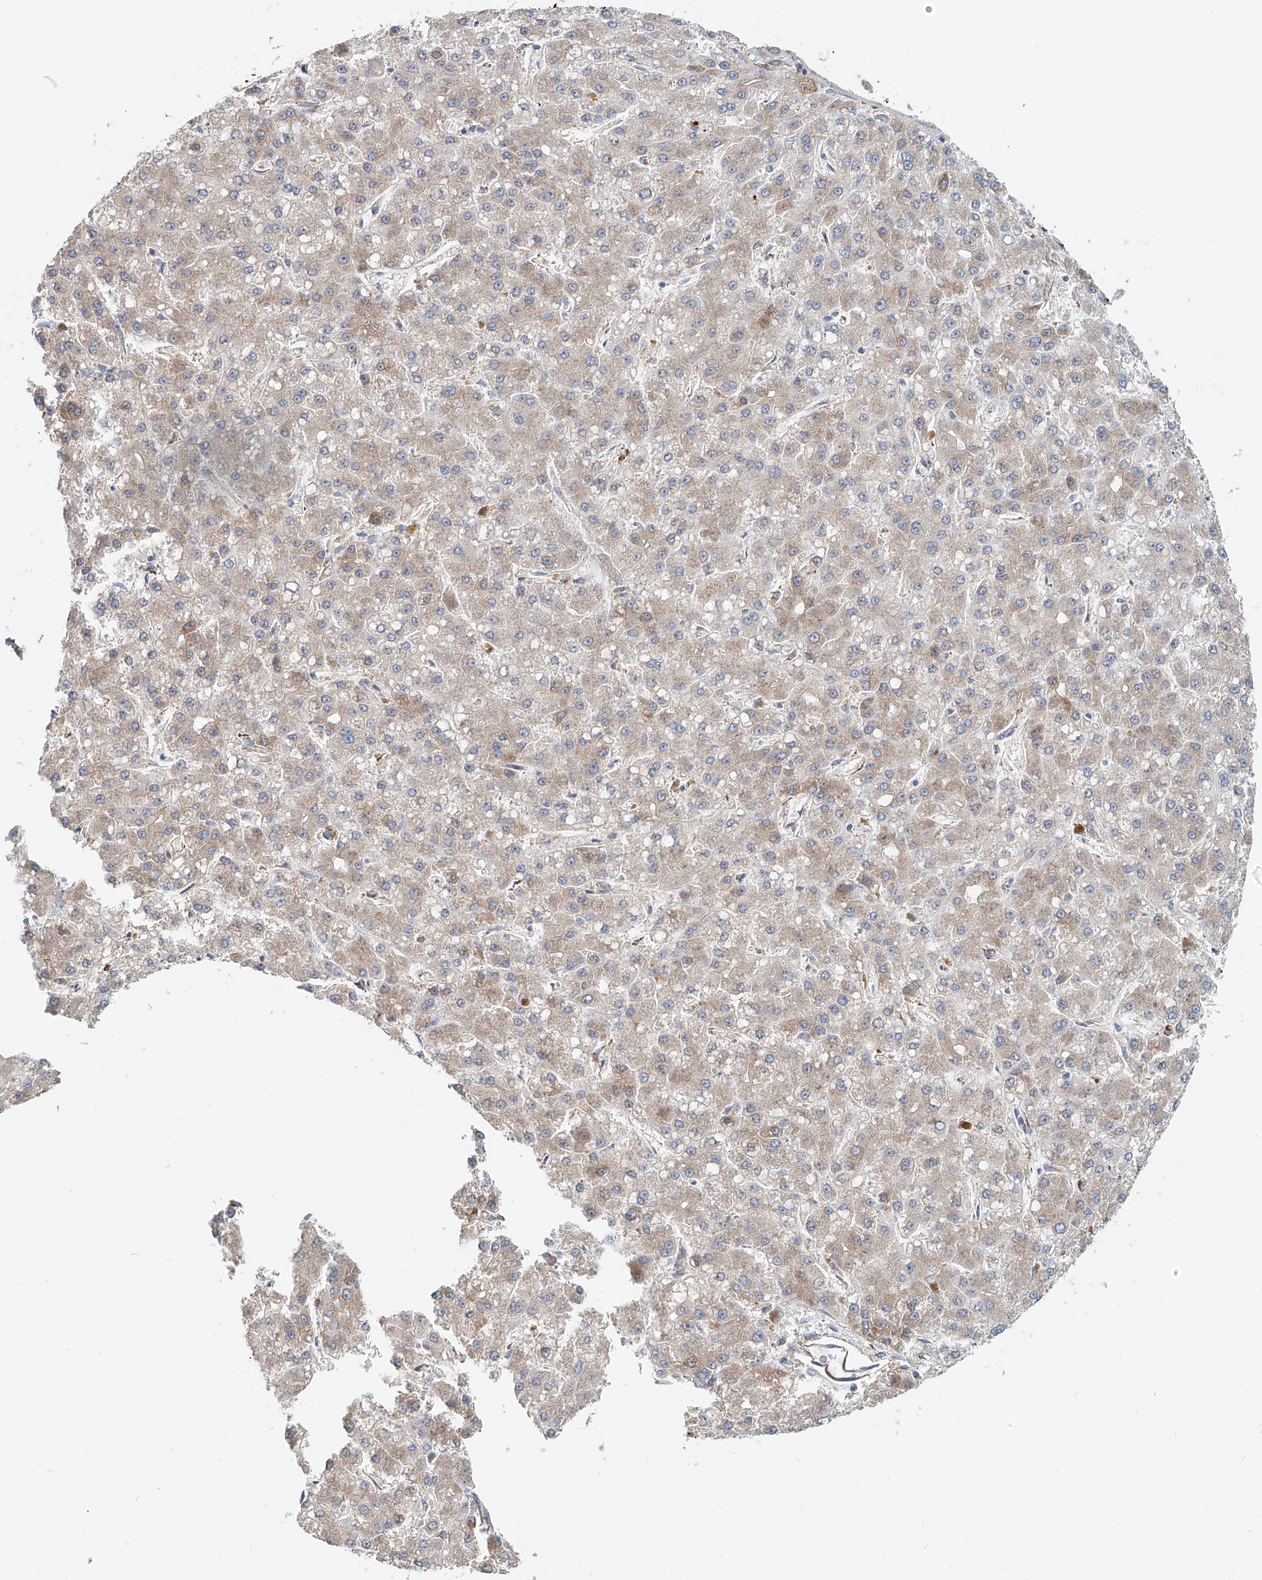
{"staining": {"intensity": "weak", "quantity": "25%-75%", "location": "cytoplasmic/membranous"}, "tissue": "liver cancer", "cell_type": "Tumor cells", "image_type": "cancer", "snomed": [{"axis": "morphology", "description": "Carcinoma, Hepatocellular, NOS"}, {"axis": "topography", "description": "Liver"}], "caption": "Protein expression analysis of human liver cancer (hepatocellular carcinoma) reveals weak cytoplasmic/membranous expression in approximately 25%-75% of tumor cells.", "gene": "SNAP29", "patient": {"sex": "male", "age": 67}}